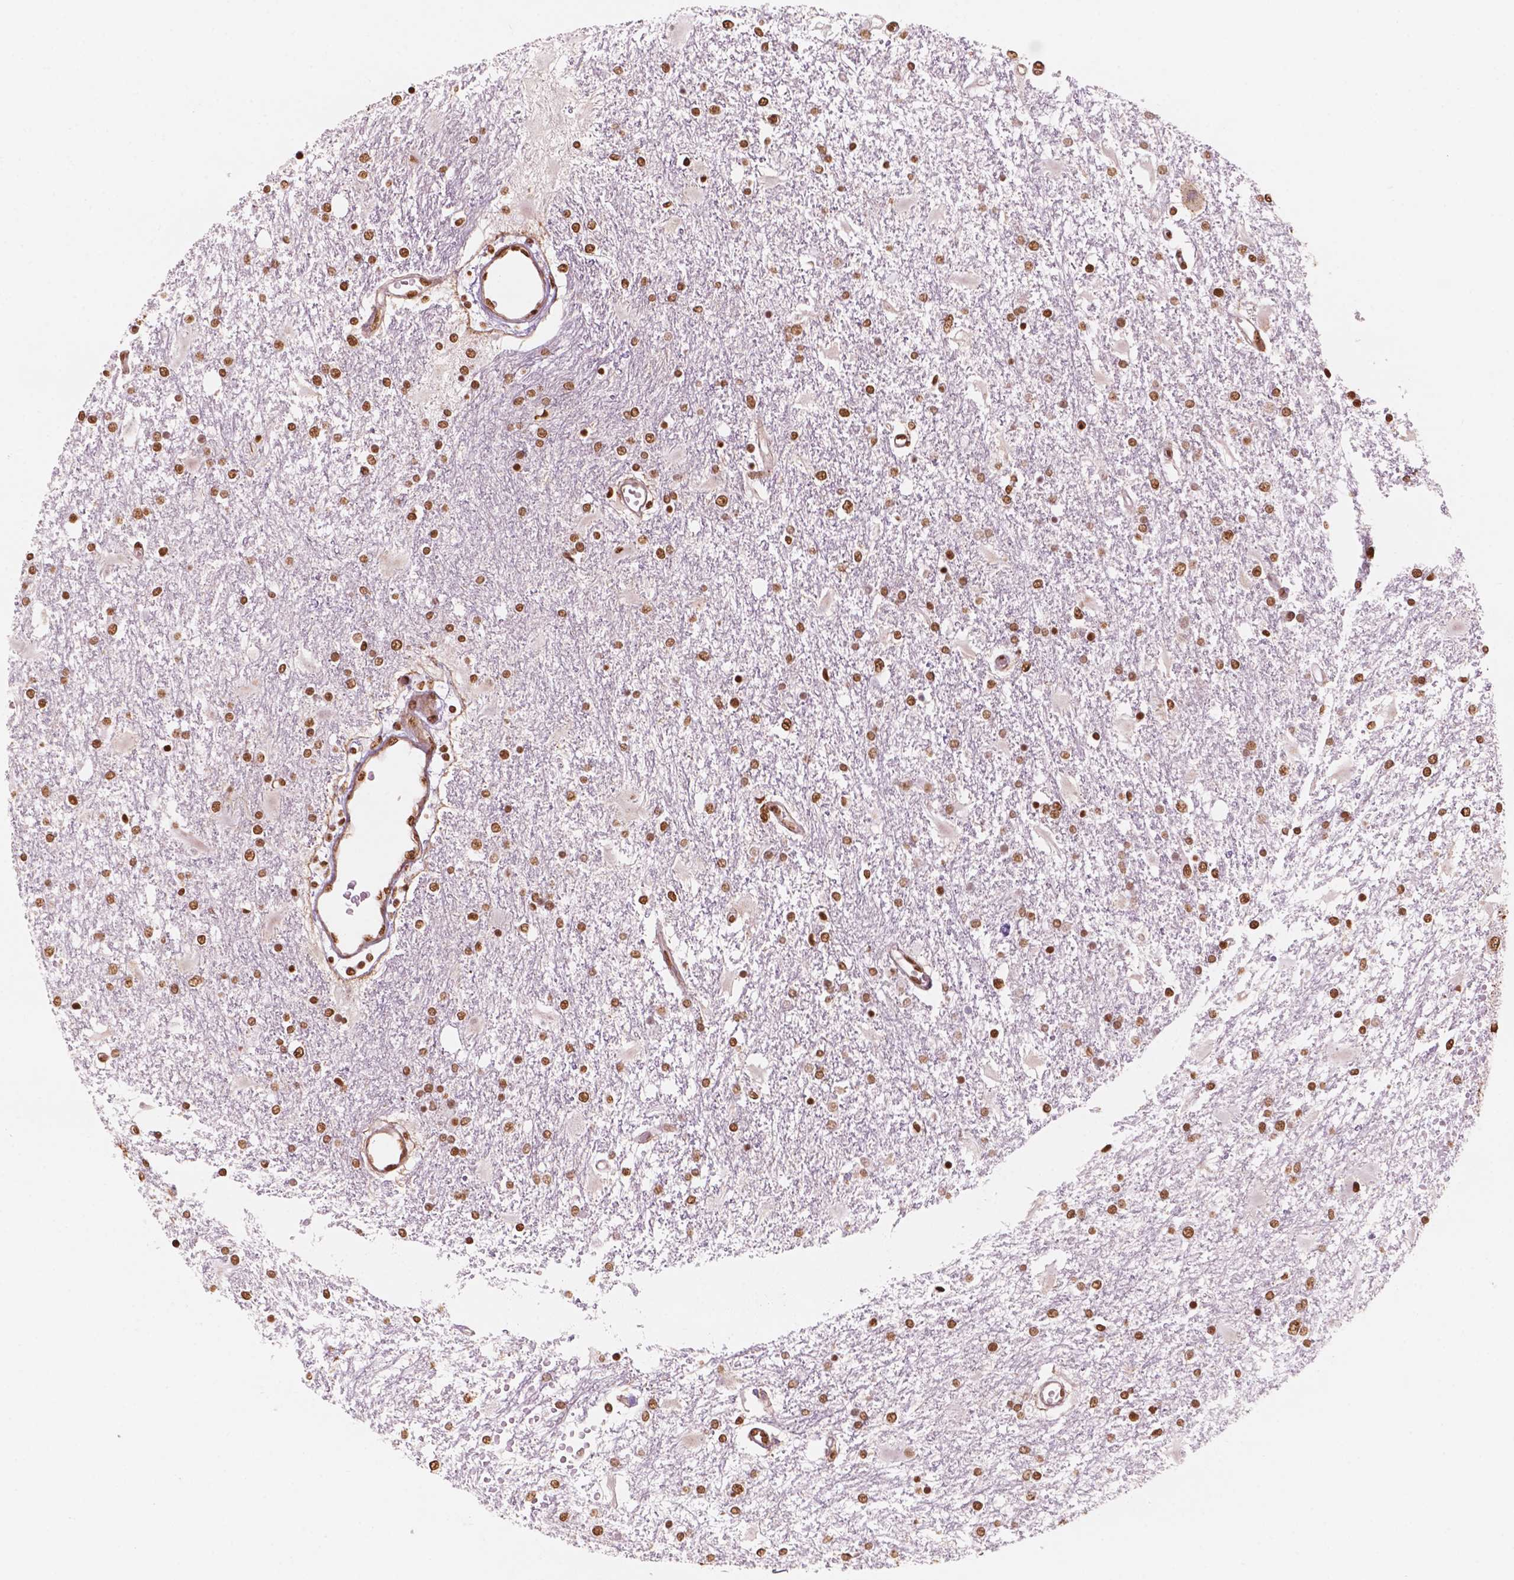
{"staining": {"intensity": "moderate", "quantity": ">75%", "location": "nuclear"}, "tissue": "glioma", "cell_type": "Tumor cells", "image_type": "cancer", "snomed": [{"axis": "morphology", "description": "Glioma, malignant, High grade"}, {"axis": "topography", "description": "Cerebral cortex"}], "caption": "High-grade glioma (malignant) stained with DAB immunohistochemistry demonstrates medium levels of moderate nuclear positivity in approximately >75% of tumor cells.", "gene": "GTF3C5", "patient": {"sex": "male", "age": 79}}